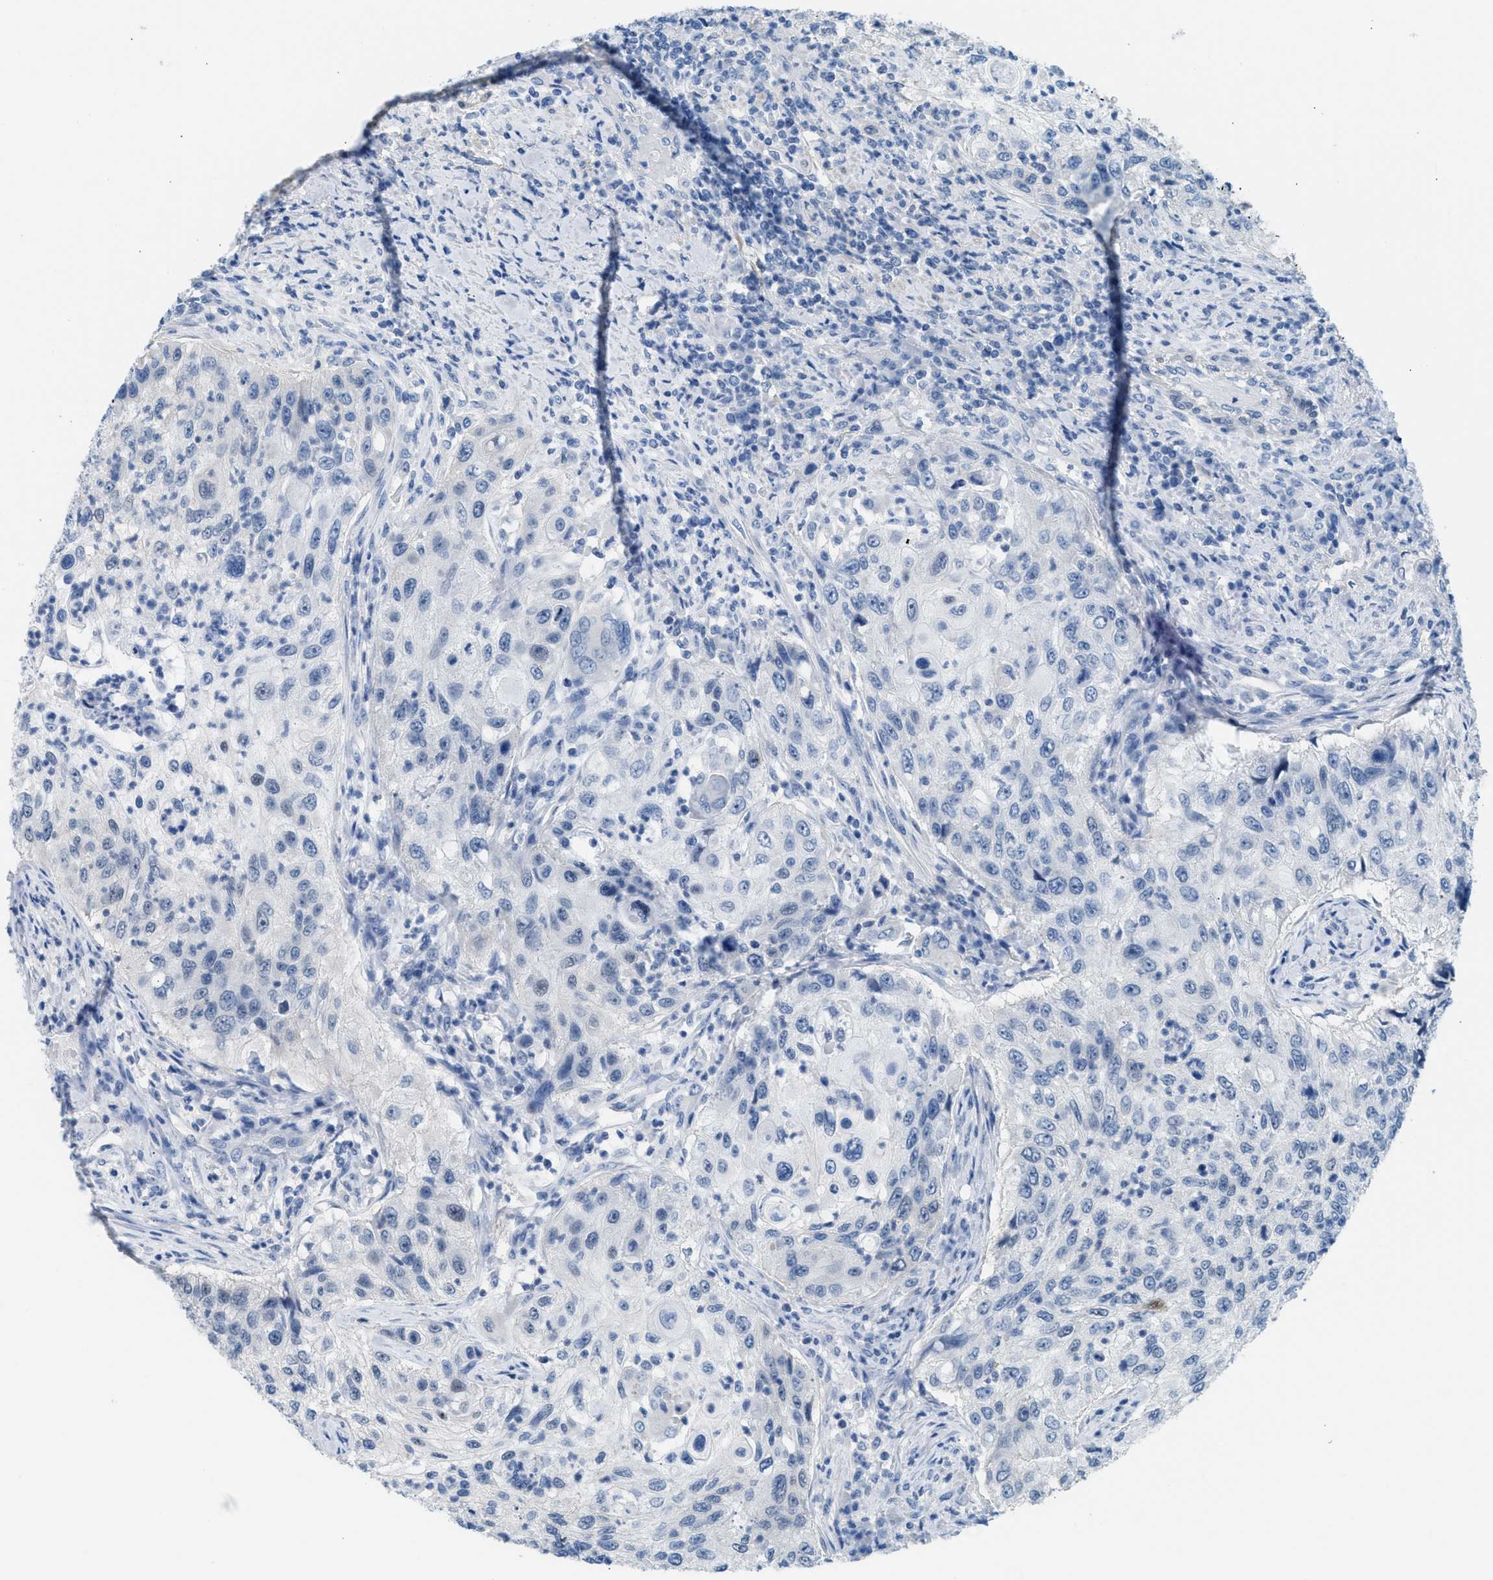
{"staining": {"intensity": "negative", "quantity": "none", "location": "none"}, "tissue": "urothelial cancer", "cell_type": "Tumor cells", "image_type": "cancer", "snomed": [{"axis": "morphology", "description": "Urothelial carcinoma, High grade"}, {"axis": "topography", "description": "Urinary bladder"}], "caption": "Tumor cells show no significant expression in urothelial cancer.", "gene": "SPAM1", "patient": {"sex": "female", "age": 60}}